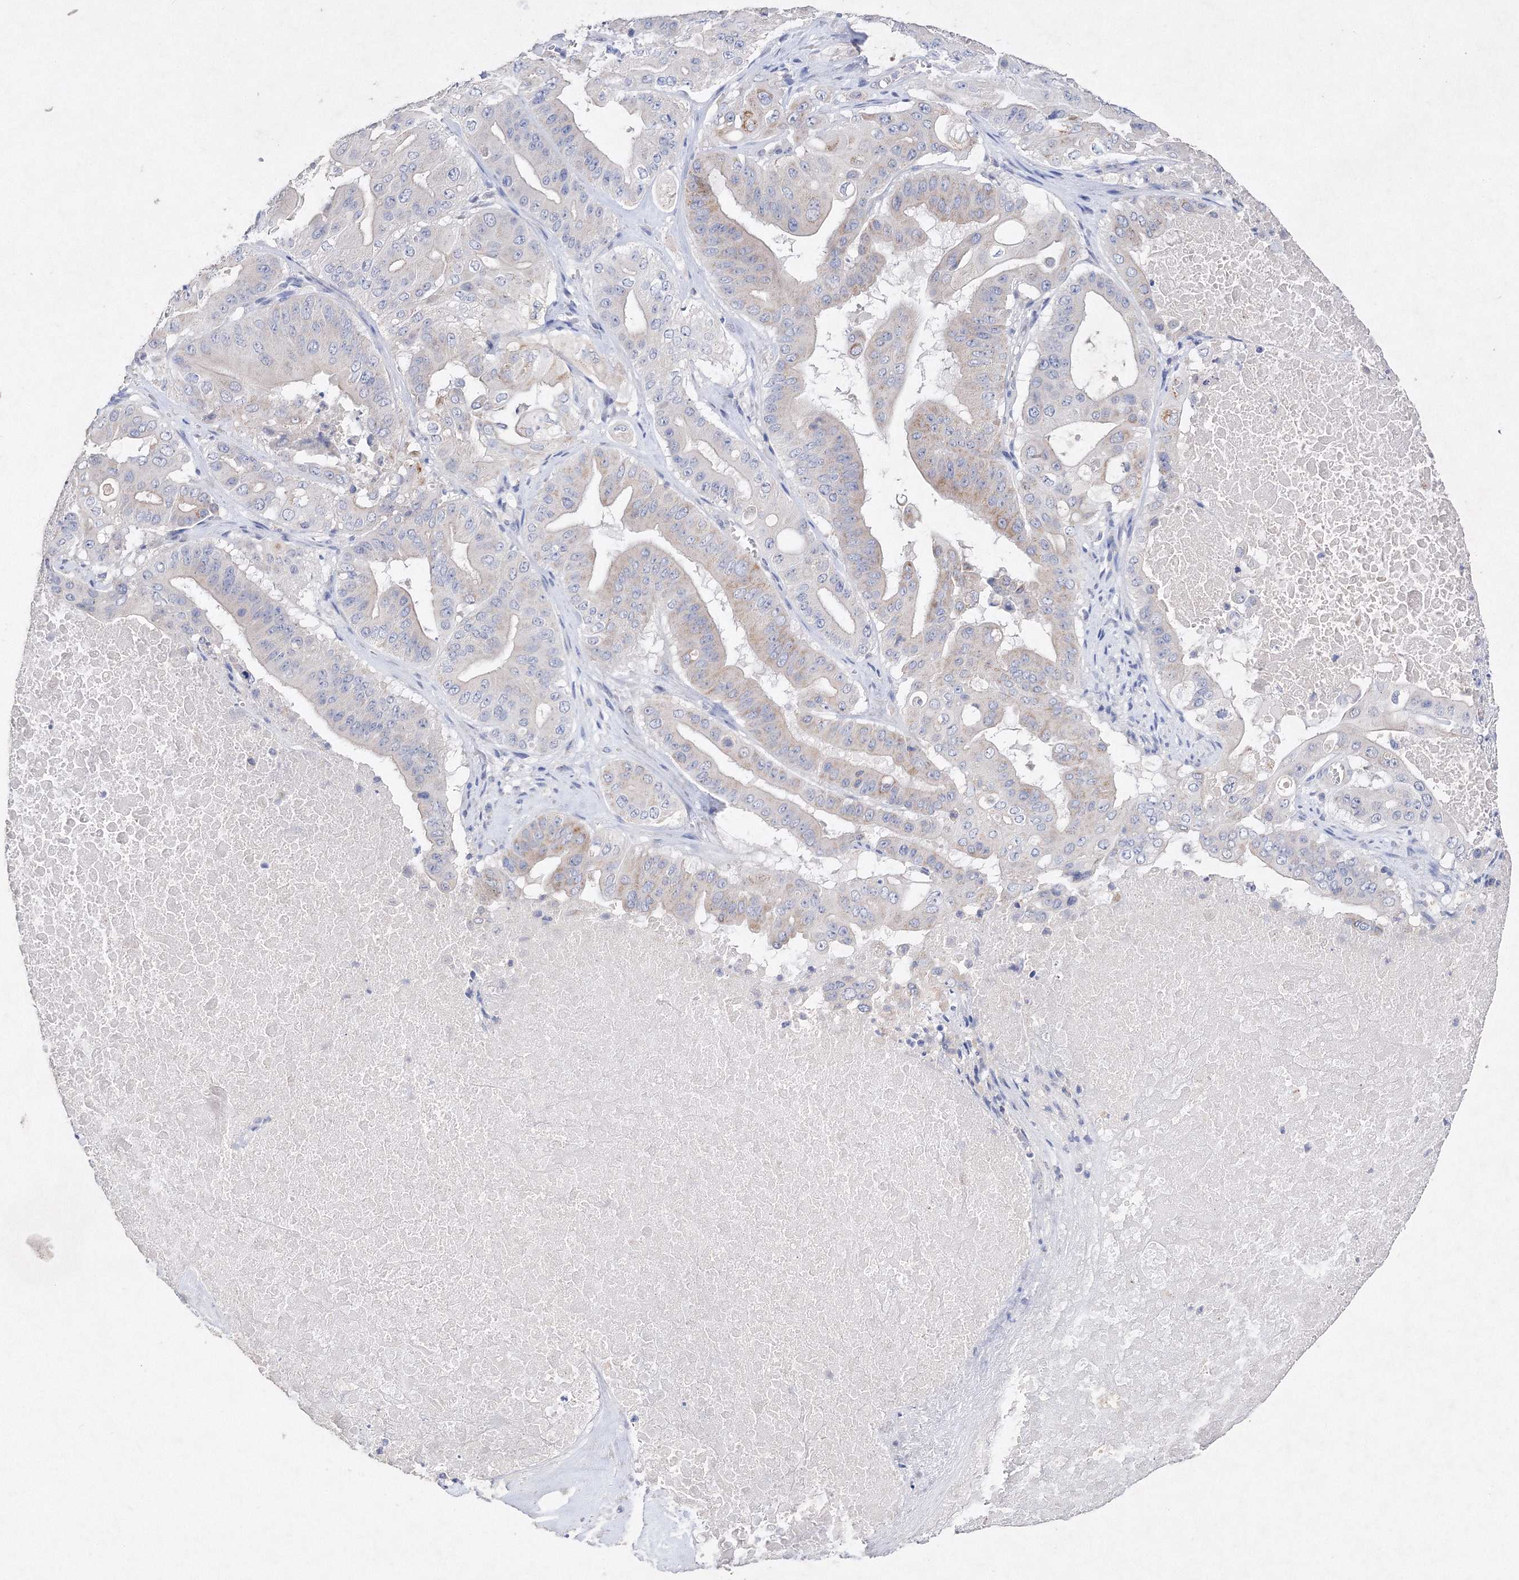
{"staining": {"intensity": "moderate", "quantity": "<25%", "location": "cytoplasmic/membranous"}, "tissue": "pancreatic cancer", "cell_type": "Tumor cells", "image_type": "cancer", "snomed": [{"axis": "morphology", "description": "Adenocarcinoma, NOS"}, {"axis": "topography", "description": "Pancreas"}], "caption": "This is an image of immunohistochemistry staining of pancreatic cancer, which shows moderate positivity in the cytoplasmic/membranous of tumor cells.", "gene": "GLS", "patient": {"sex": "female", "age": 77}}